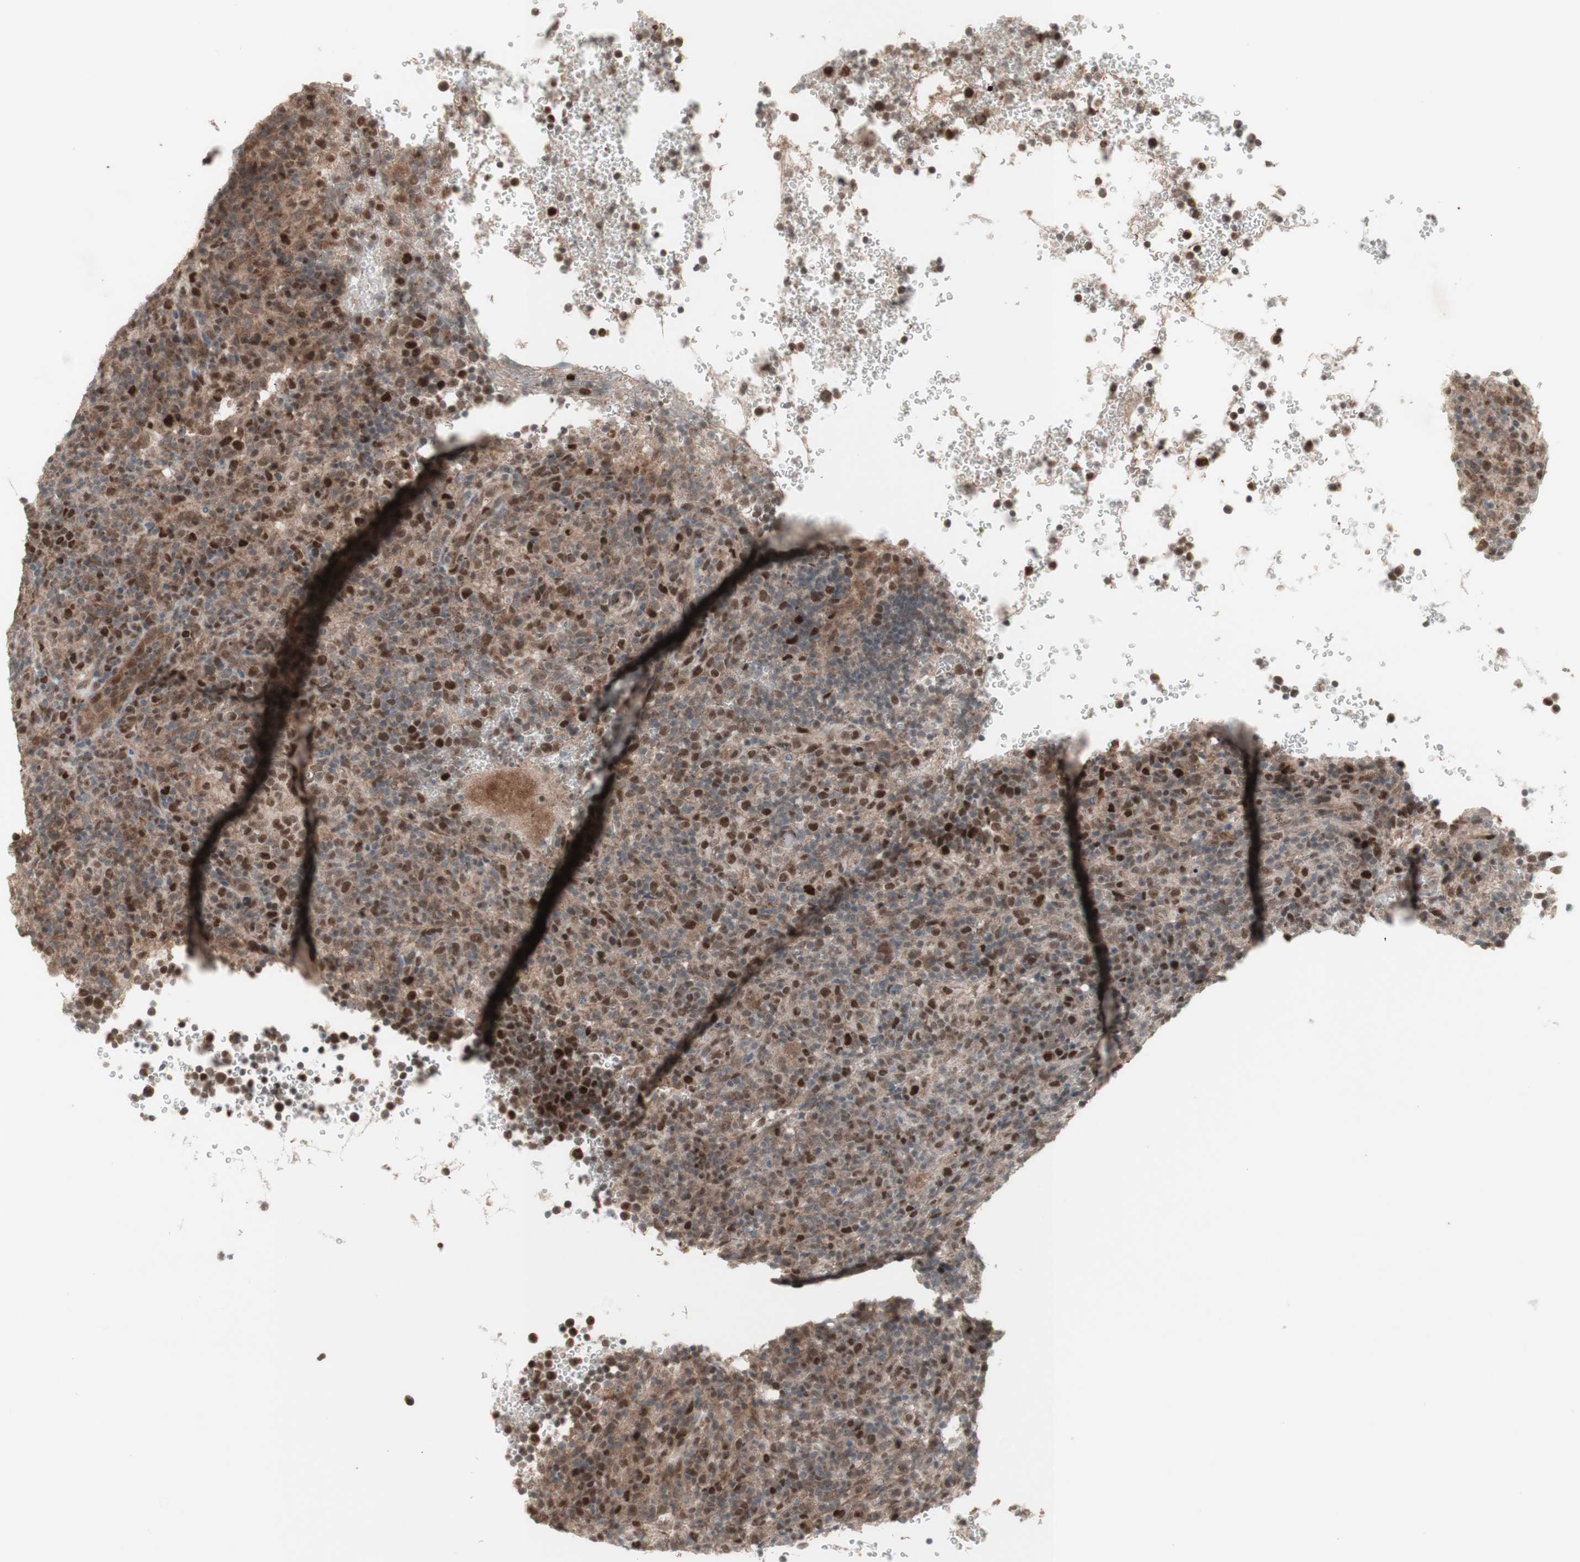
{"staining": {"intensity": "strong", "quantity": "25%-75%", "location": "cytoplasmic/membranous,nuclear"}, "tissue": "lymphoma", "cell_type": "Tumor cells", "image_type": "cancer", "snomed": [{"axis": "morphology", "description": "Malignant lymphoma, non-Hodgkin's type, High grade"}, {"axis": "topography", "description": "Lymph node"}], "caption": "IHC image of high-grade malignant lymphoma, non-Hodgkin's type stained for a protein (brown), which displays high levels of strong cytoplasmic/membranous and nuclear staining in about 25%-75% of tumor cells.", "gene": "MSH6", "patient": {"sex": "female", "age": 76}}